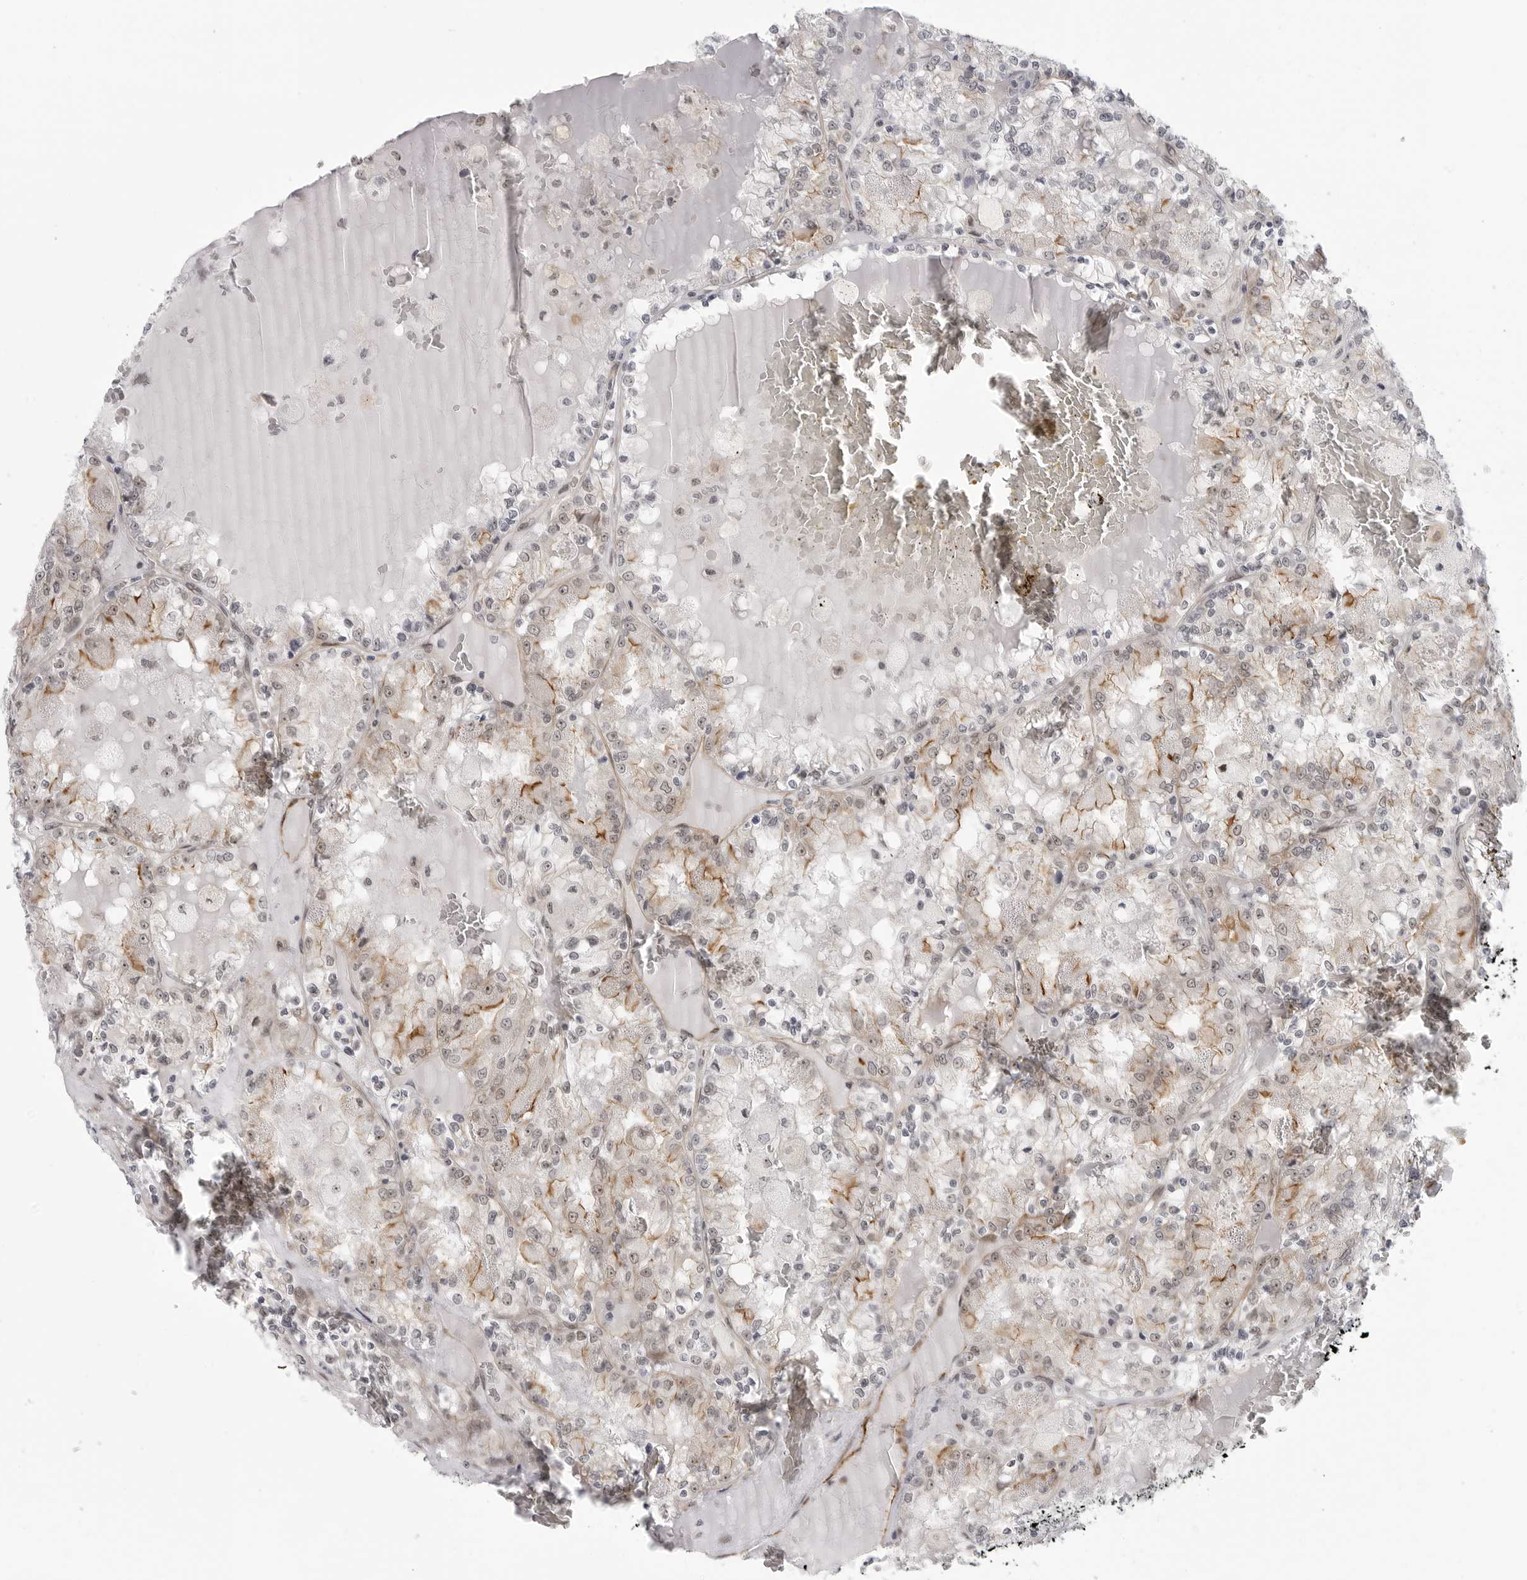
{"staining": {"intensity": "weak", "quantity": "<25%", "location": "cytoplasmic/membranous"}, "tissue": "renal cancer", "cell_type": "Tumor cells", "image_type": "cancer", "snomed": [{"axis": "morphology", "description": "Adenocarcinoma, NOS"}, {"axis": "topography", "description": "Kidney"}], "caption": "IHC image of human adenocarcinoma (renal) stained for a protein (brown), which shows no positivity in tumor cells.", "gene": "CEP295NL", "patient": {"sex": "female", "age": 56}}